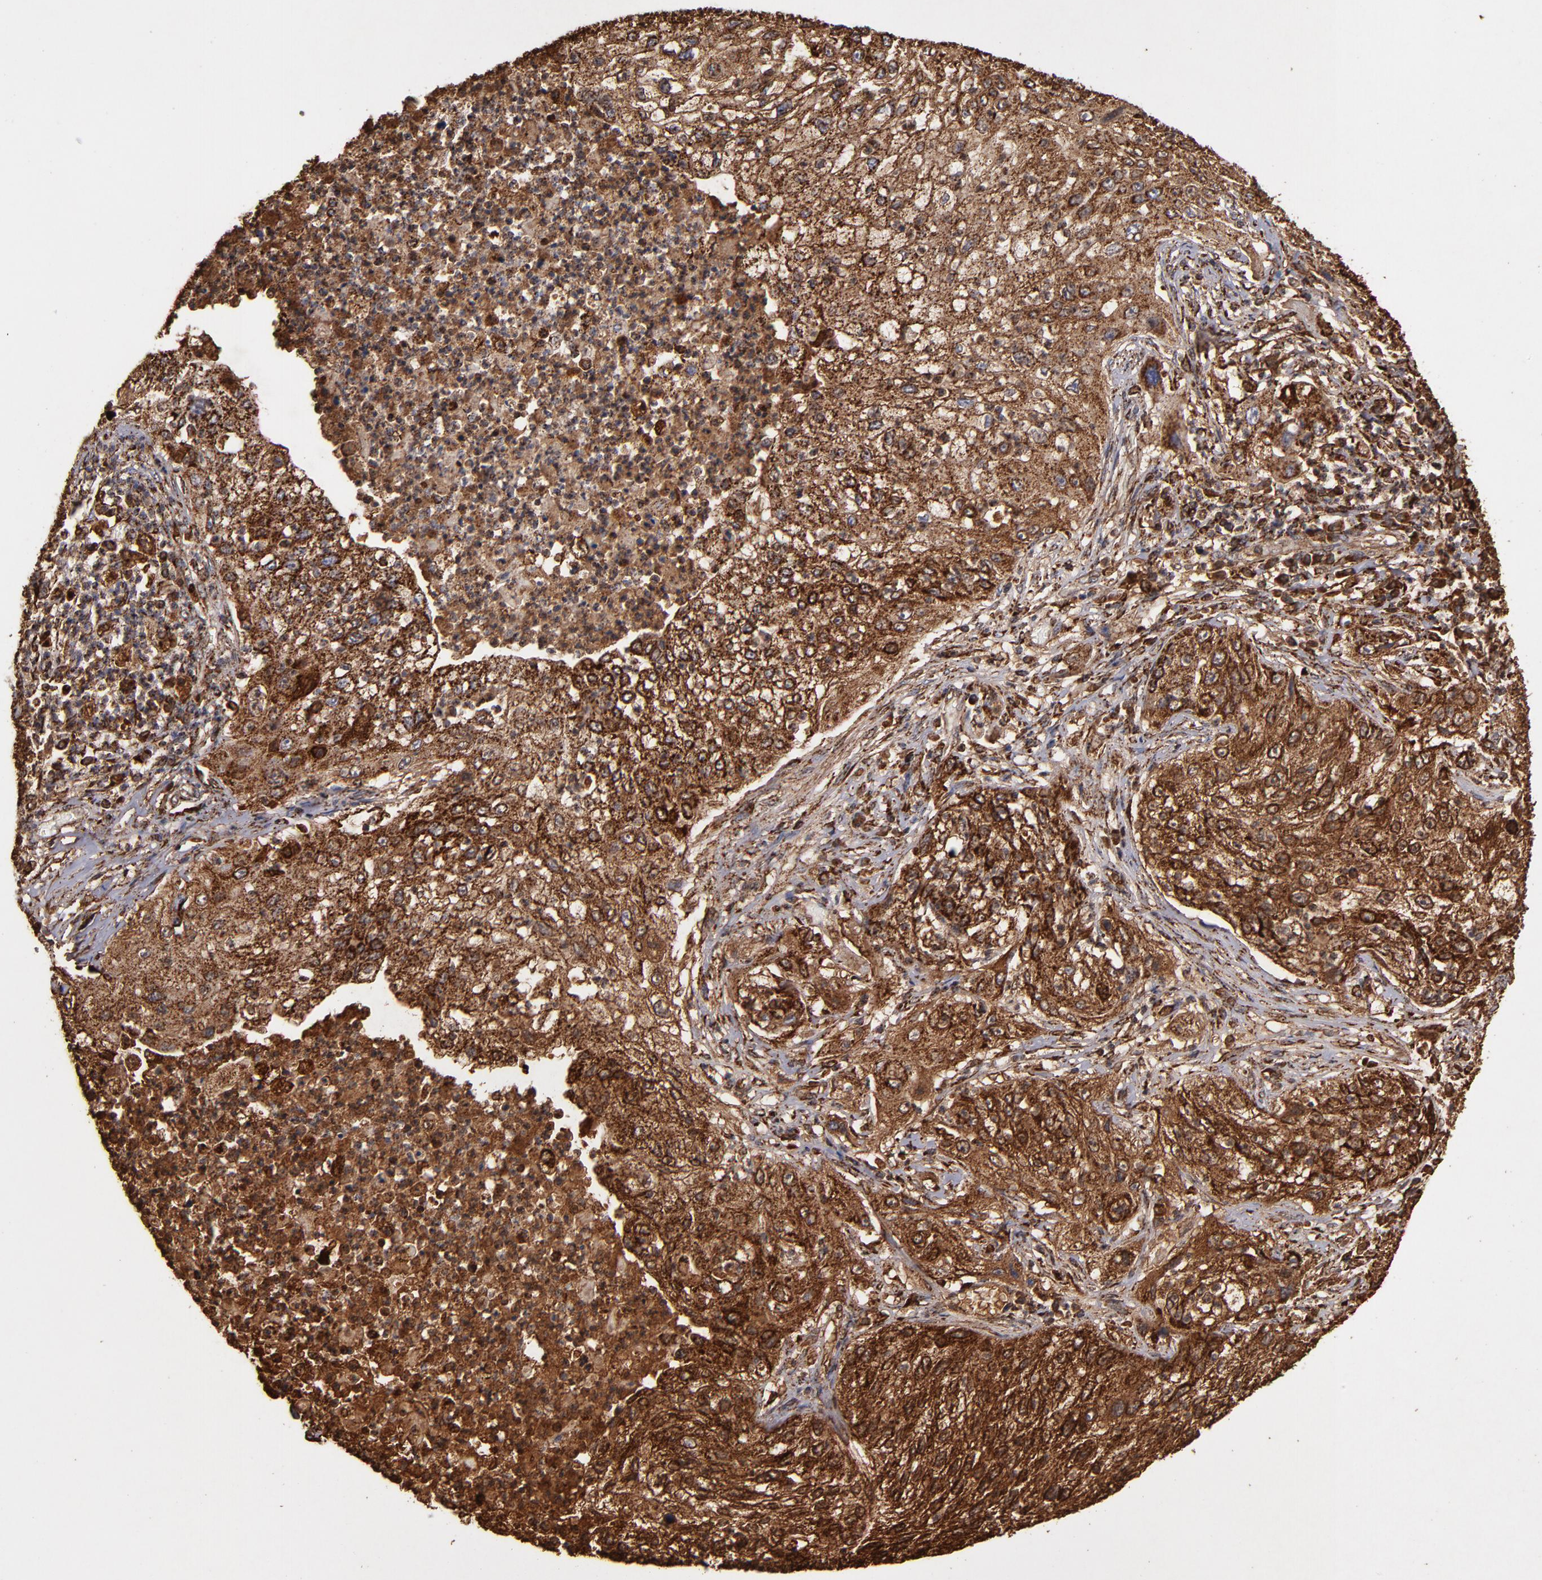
{"staining": {"intensity": "strong", "quantity": ">75%", "location": "cytoplasmic/membranous"}, "tissue": "lung cancer", "cell_type": "Tumor cells", "image_type": "cancer", "snomed": [{"axis": "morphology", "description": "Inflammation, NOS"}, {"axis": "morphology", "description": "Squamous cell carcinoma, NOS"}, {"axis": "topography", "description": "Lymph node"}, {"axis": "topography", "description": "Soft tissue"}, {"axis": "topography", "description": "Lung"}], "caption": "Lung squamous cell carcinoma stained for a protein displays strong cytoplasmic/membranous positivity in tumor cells. (DAB (3,3'-diaminobenzidine) IHC, brown staining for protein, blue staining for nuclei).", "gene": "SOD2", "patient": {"sex": "male", "age": 66}}